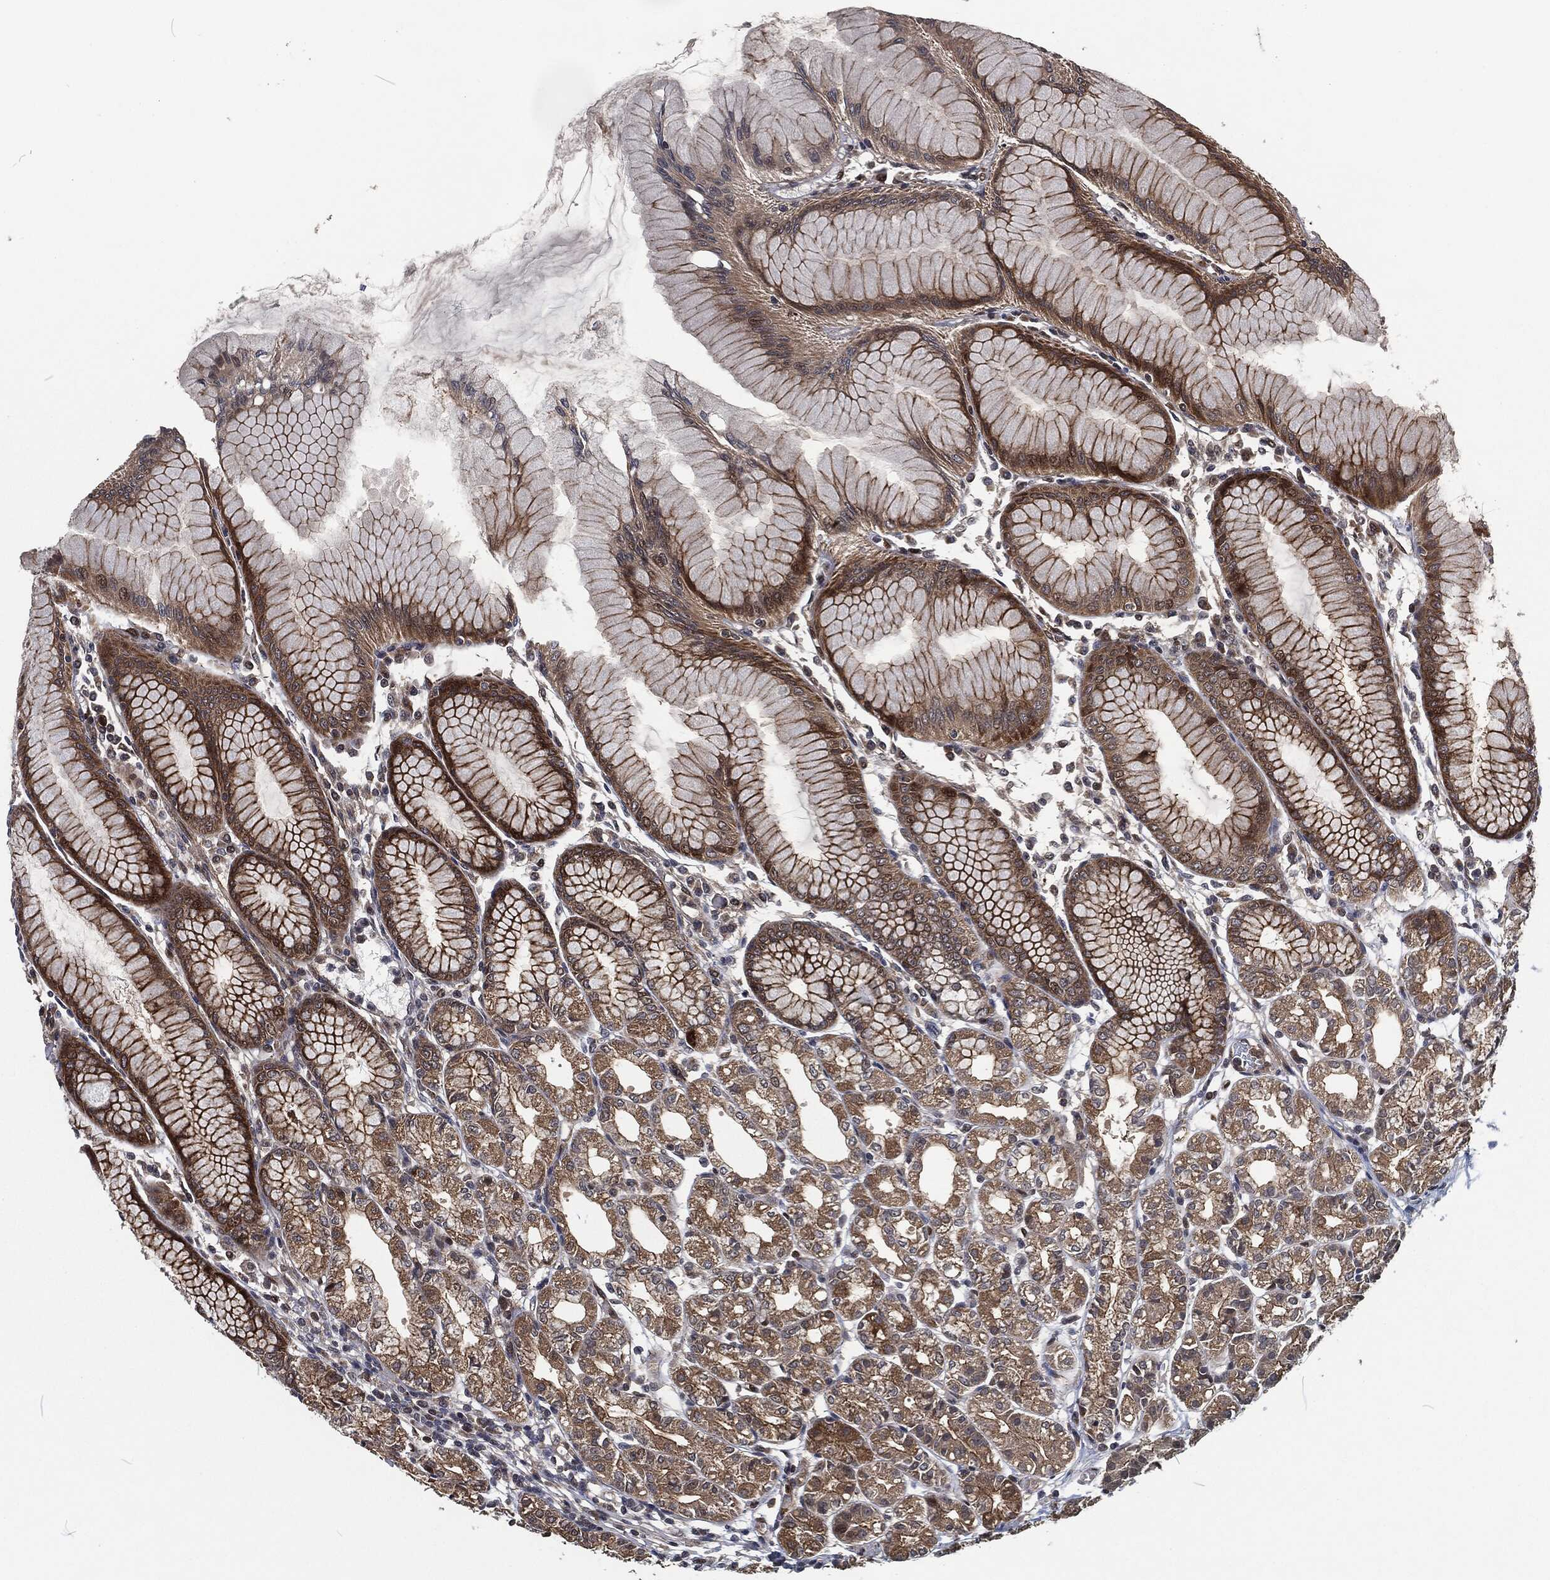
{"staining": {"intensity": "moderate", "quantity": ">75%", "location": "cytoplasmic/membranous"}, "tissue": "stomach", "cell_type": "Glandular cells", "image_type": "normal", "snomed": [{"axis": "morphology", "description": "Normal tissue, NOS"}, {"axis": "topography", "description": "Stomach"}], "caption": "A histopathology image of stomach stained for a protein demonstrates moderate cytoplasmic/membranous brown staining in glandular cells. (IHC, brightfield microscopy, high magnification).", "gene": "CMPK2", "patient": {"sex": "female", "age": 57}}